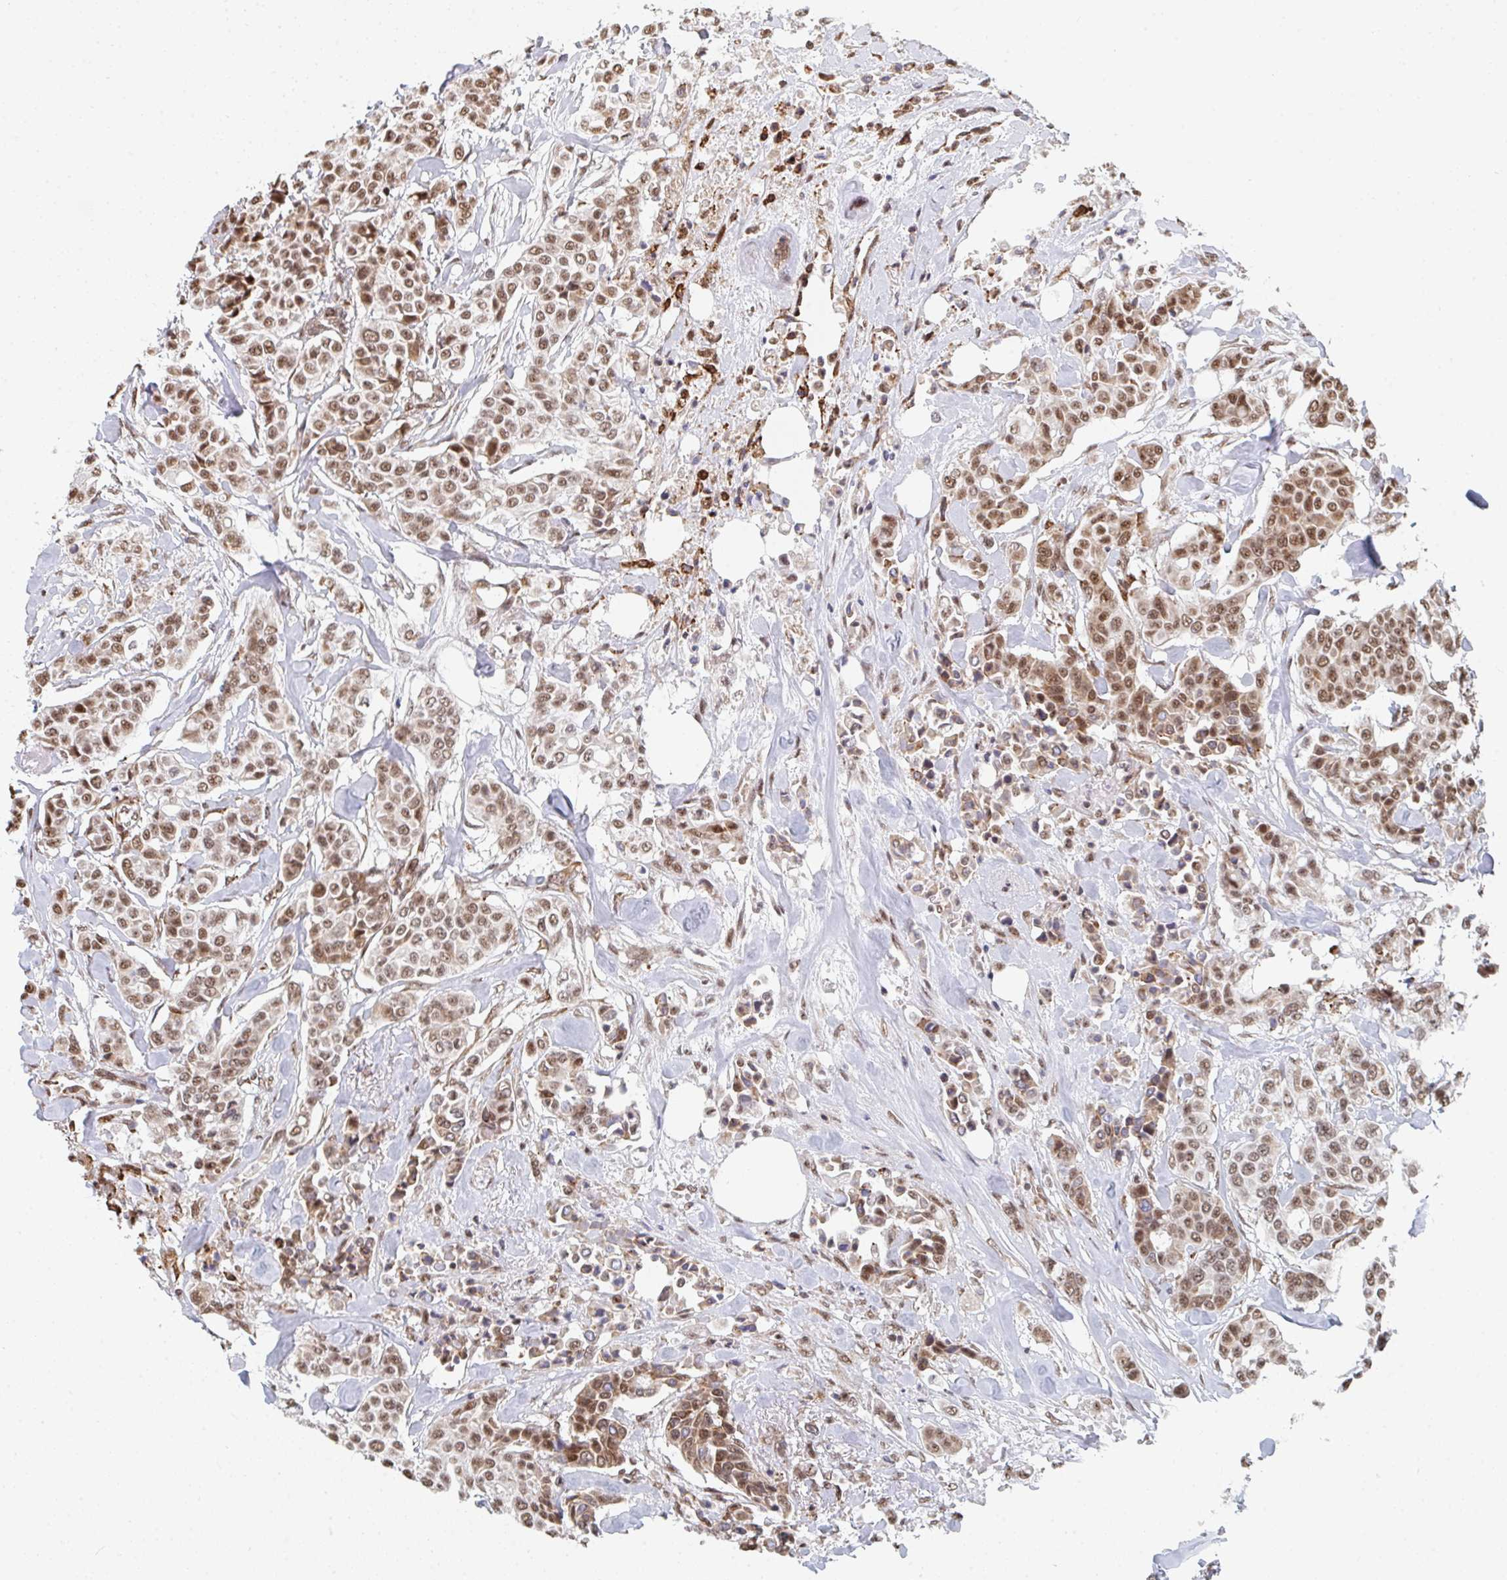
{"staining": {"intensity": "moderate", "quantity": ">75%", "location": "nuclear"}, "tissue": "breast cancer", "cell_type": "Tumor cells", "image_type": "cancer", "snomed": [{"axis": "morphology", "description": "Lobular carcinoma"}, {"axis": "topography", "description": "Breast"}], "caption": "Immunohistochemical staining of human breast lobular carcinoma shows moderate nuclear protein staining in about >75% of tumor cells.", "gene": "MBNL1", "patient": {"sex": "female", "age": 51}}